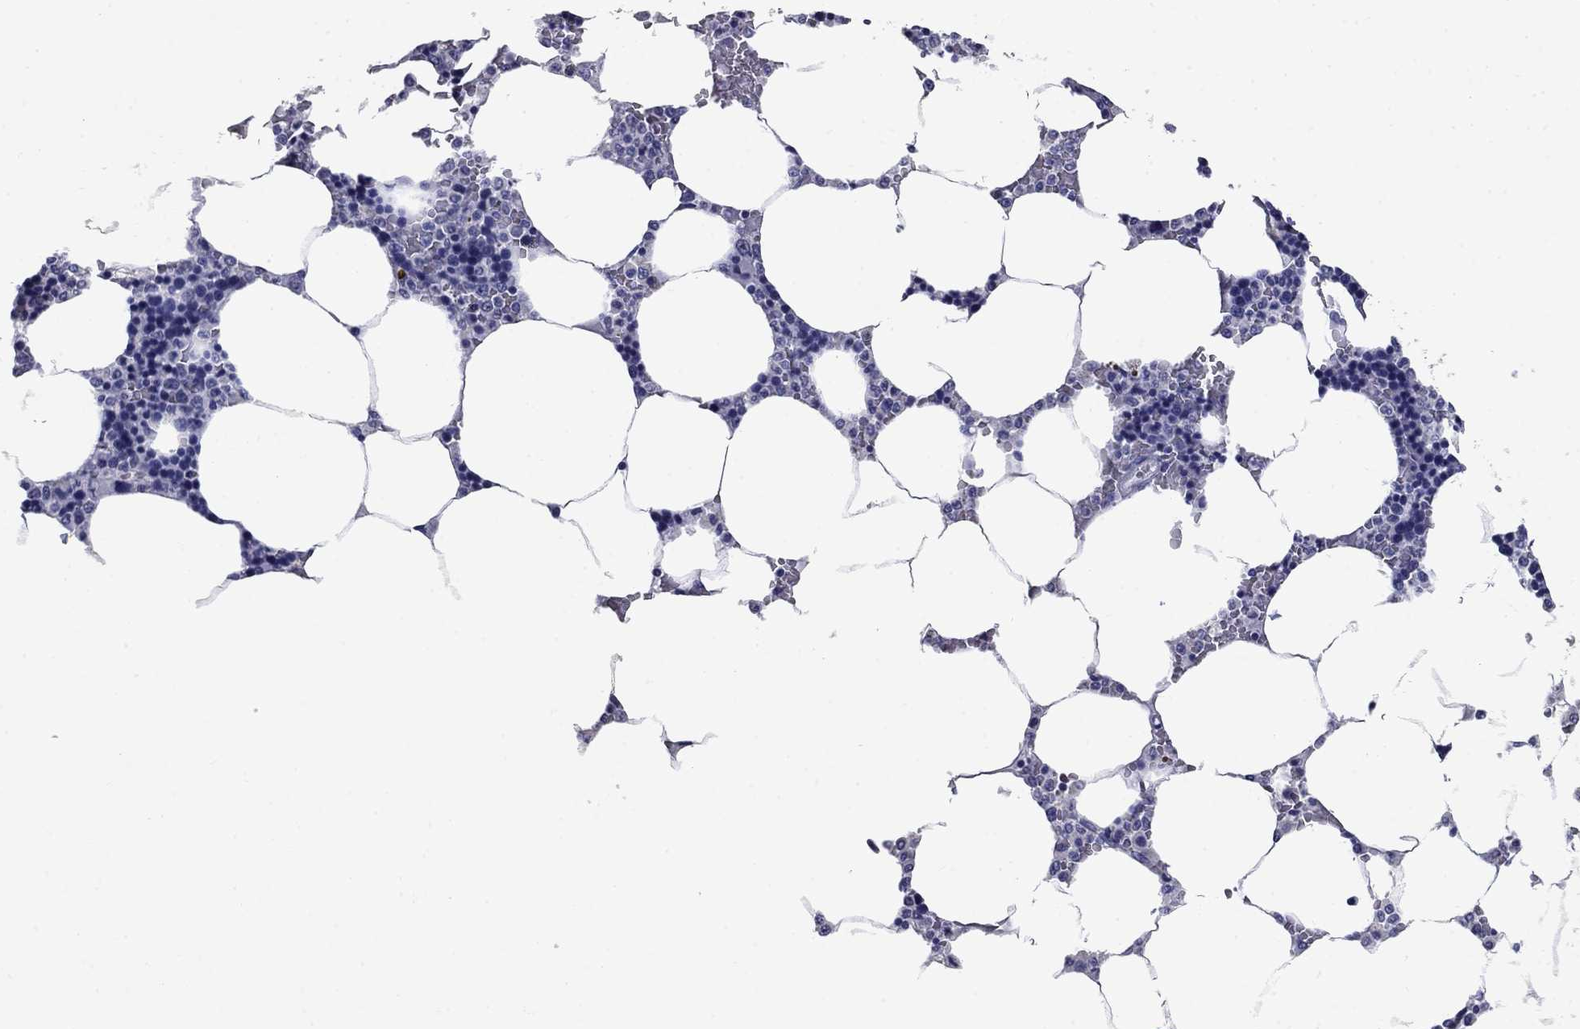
{"staining": {"intensity": "negative", "quantity": "none", "location": "none"}, "tissue": "bone marrow", "cell_type": "Hematopoietic cells", "image_type": "normal", "snomed": [{"axis": "morphology", "description": "Normal tissue, NOS"}, {"axis": "topography", "description": "Bone marrow"}], "caption": "Immunohistochemistry (IHC) micrograph of normal bone marrow: human bone marrow stained with DAB (3,3'-diaminobenzidine) demonstrates no significant protein positivity in hematopoietic cells.", "gene": "PRKCG", "patient": {"sex": "male", "age": 63}}